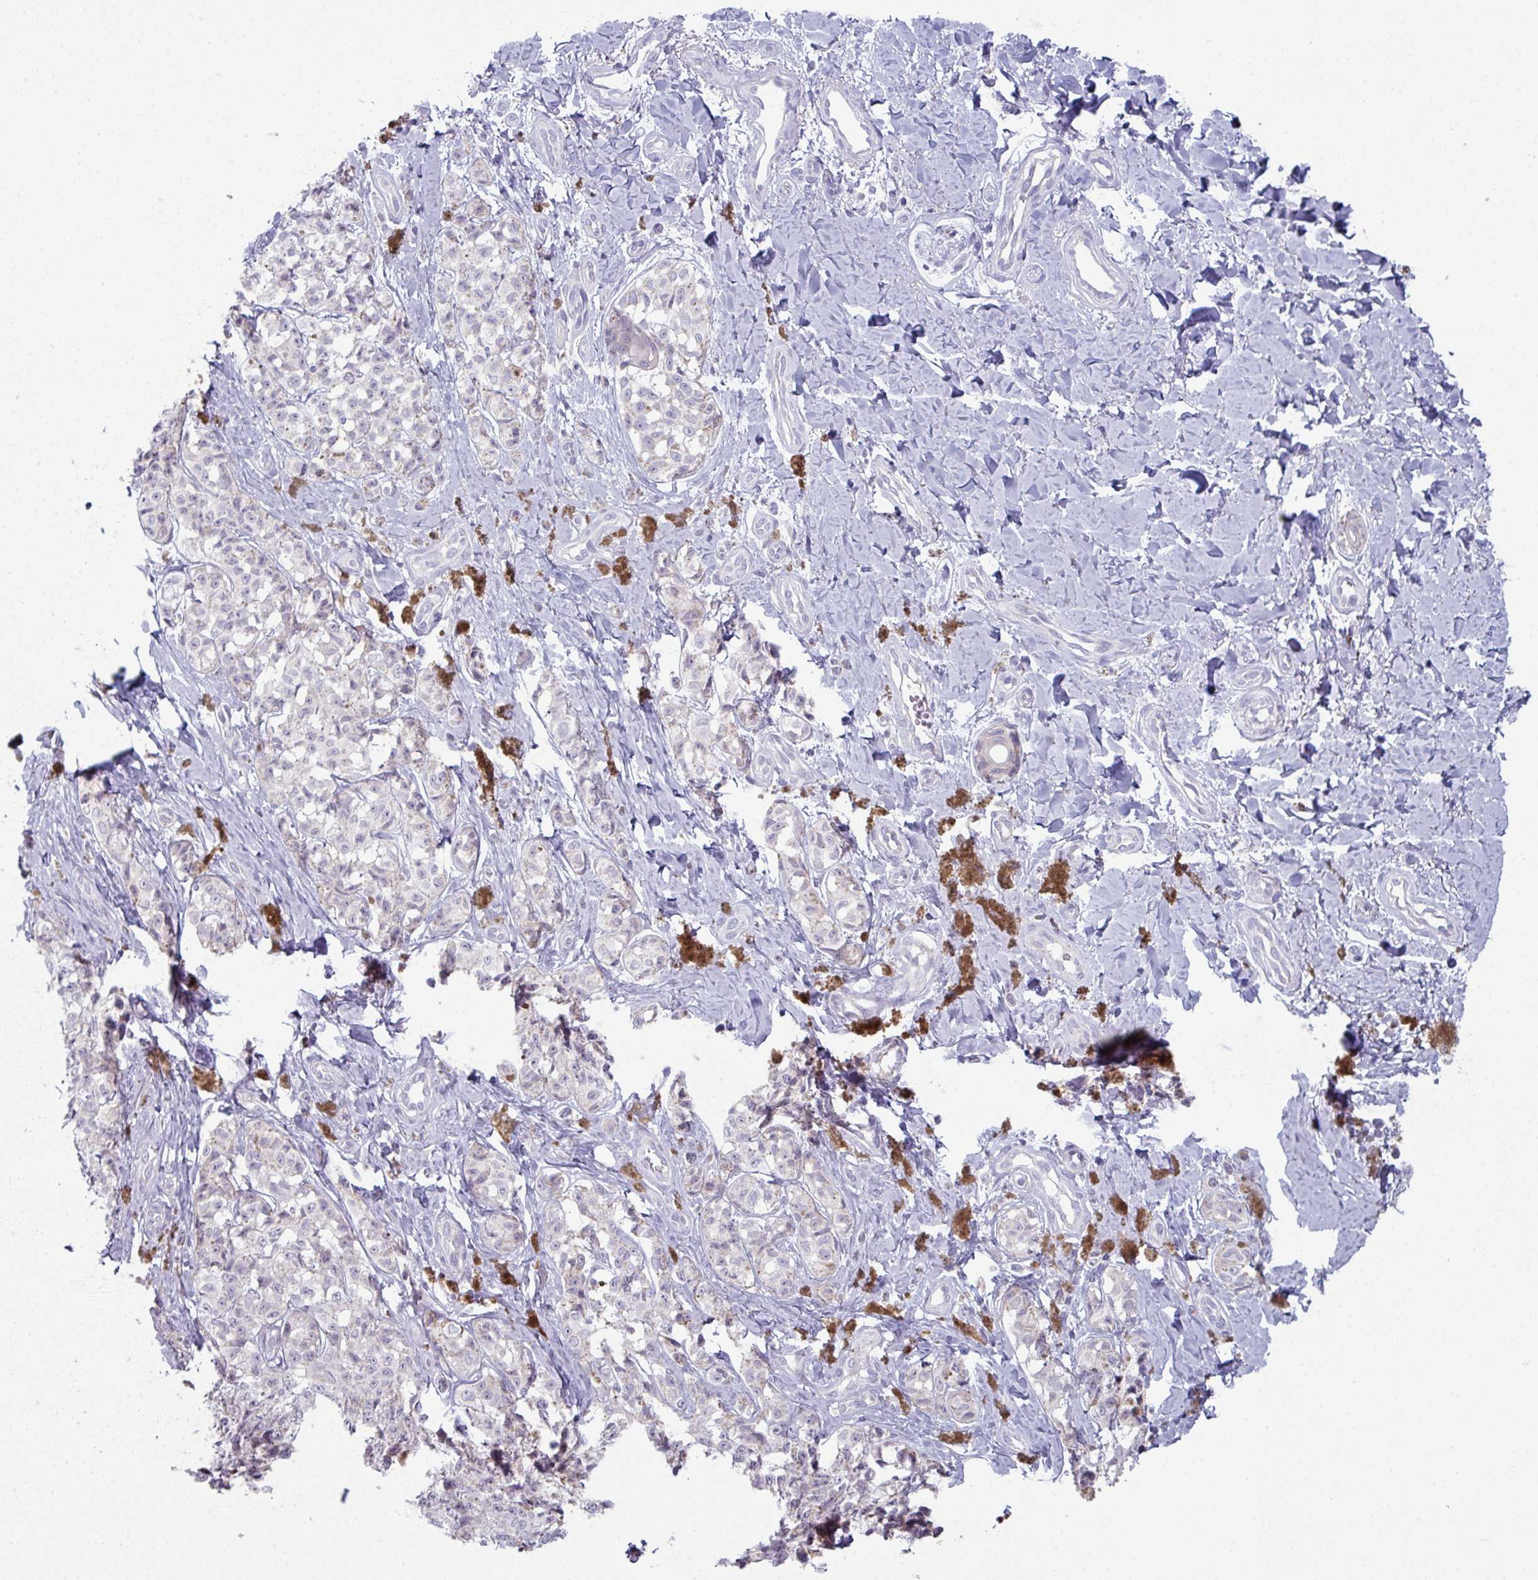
{"staining": {"intensity": "negative", "quantity": "none", "location": "none"}, "tissue": "melanoma", "cell_type": "Tumor cells", "image_type": "cancer", "snomed": [{"axis": "morphology", "description": "Malignant melanoma, NOS"}, {"axis": "topography", "description": "Skin"}], "caption": "High magnification brightfield microscopy of melanoma stained with DAB (3,3'-diaminobenzidine) (brown) and counterstained with hematoxylin (blue): tumor cells show no significant positivity. (Brightfield microscopy of DAB (3,3'-diaminobenzidine) IHC at high magnification).", "gene": "ZNF615", "patient": {"sex": "female", "age": 65}}